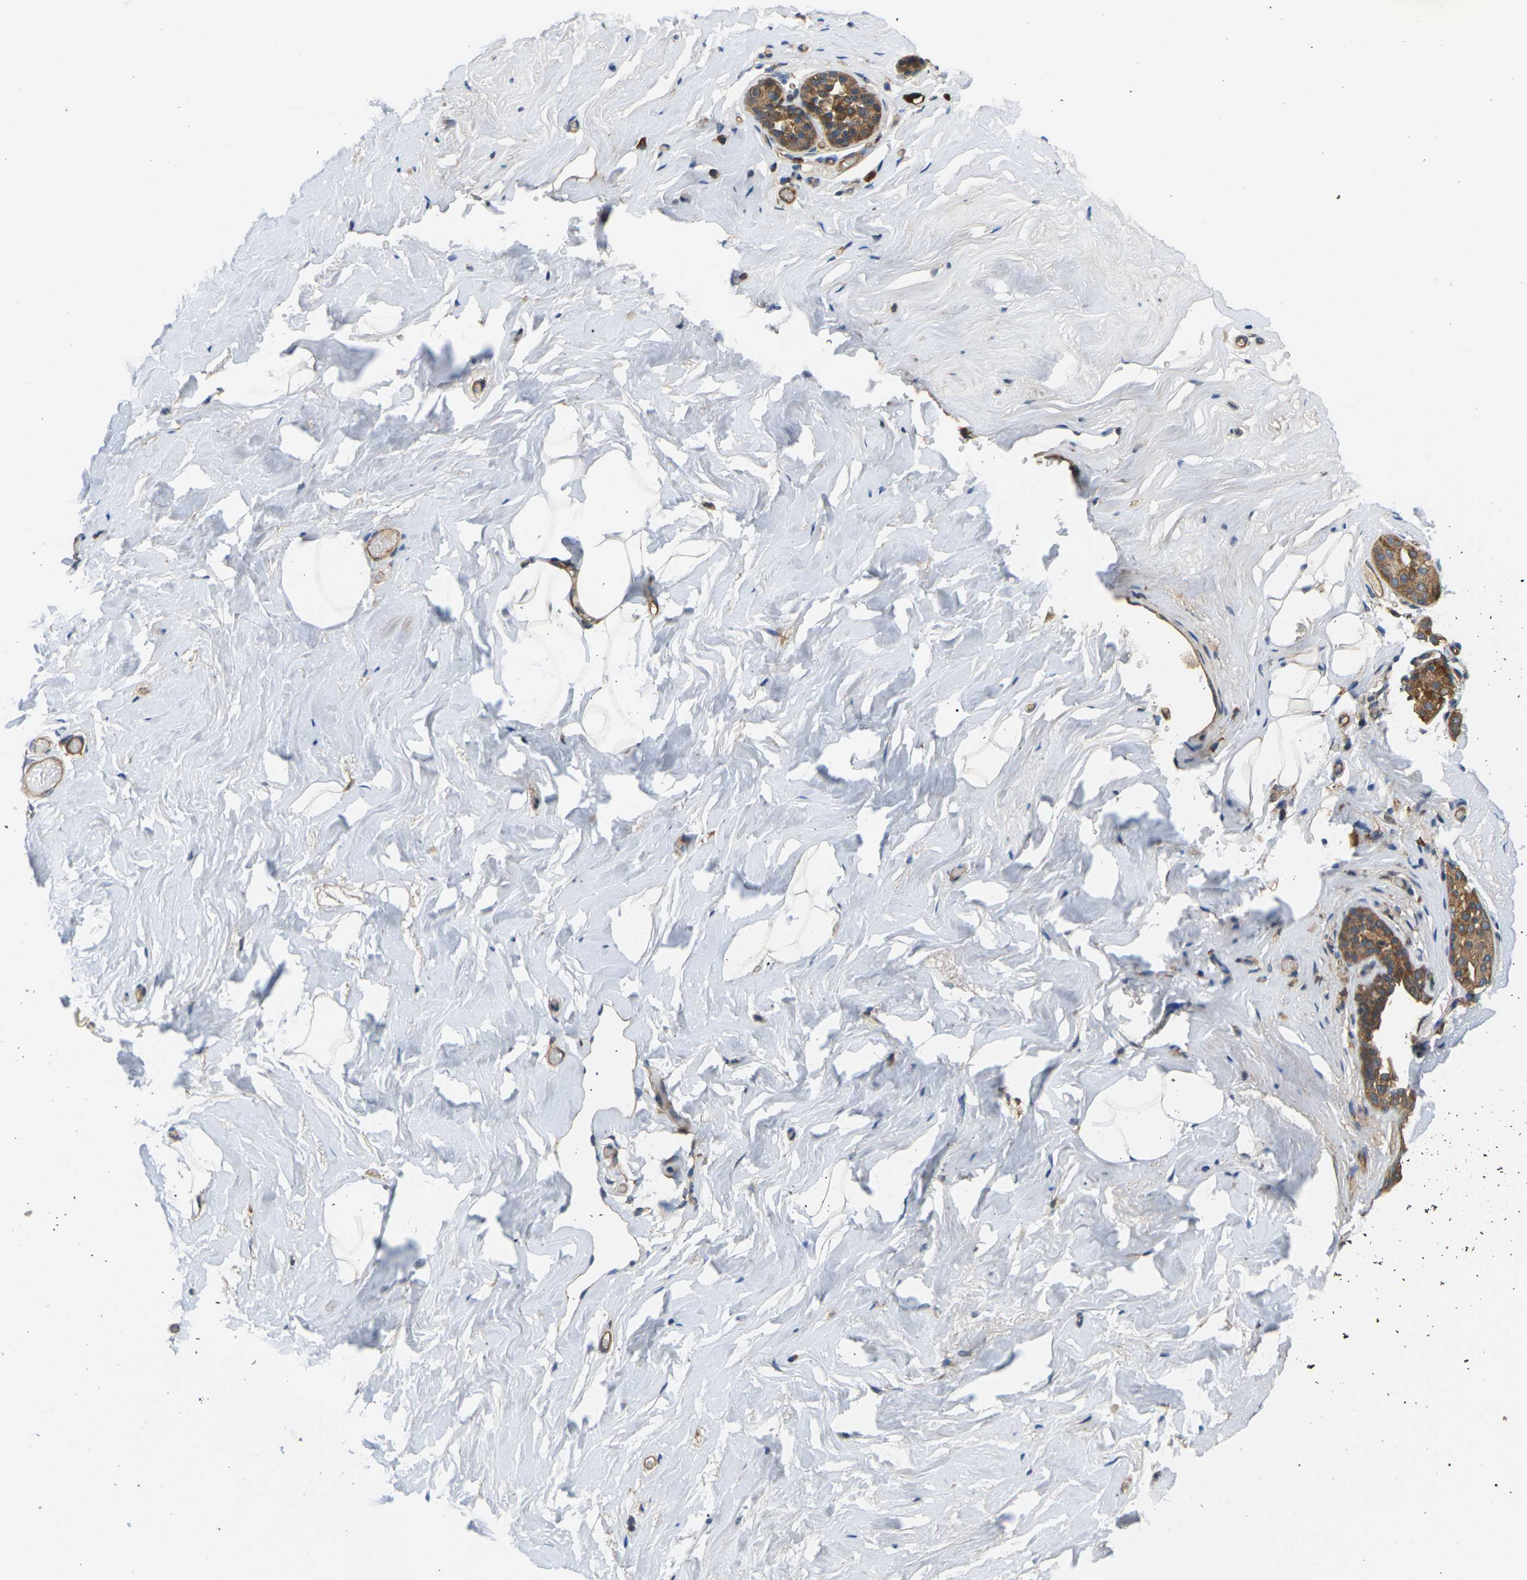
{"staining": {"intensity": "negative", "quantity": "none", "location": "none"}, "tissue": "breast", "cell_type": "Adipocytes", "image_type": "normal", "snomed": [{"axis": "morphology", "description": "Normal tissue, NOS"}, {"axis": "topography", "description": "Breast"}], "caption": "The immunohistochemistry (IHC) micrograph has no significant staining in adipocytes of breast.", "gene": "NRAS", "patient": {"sex": "female", "age": 75}}